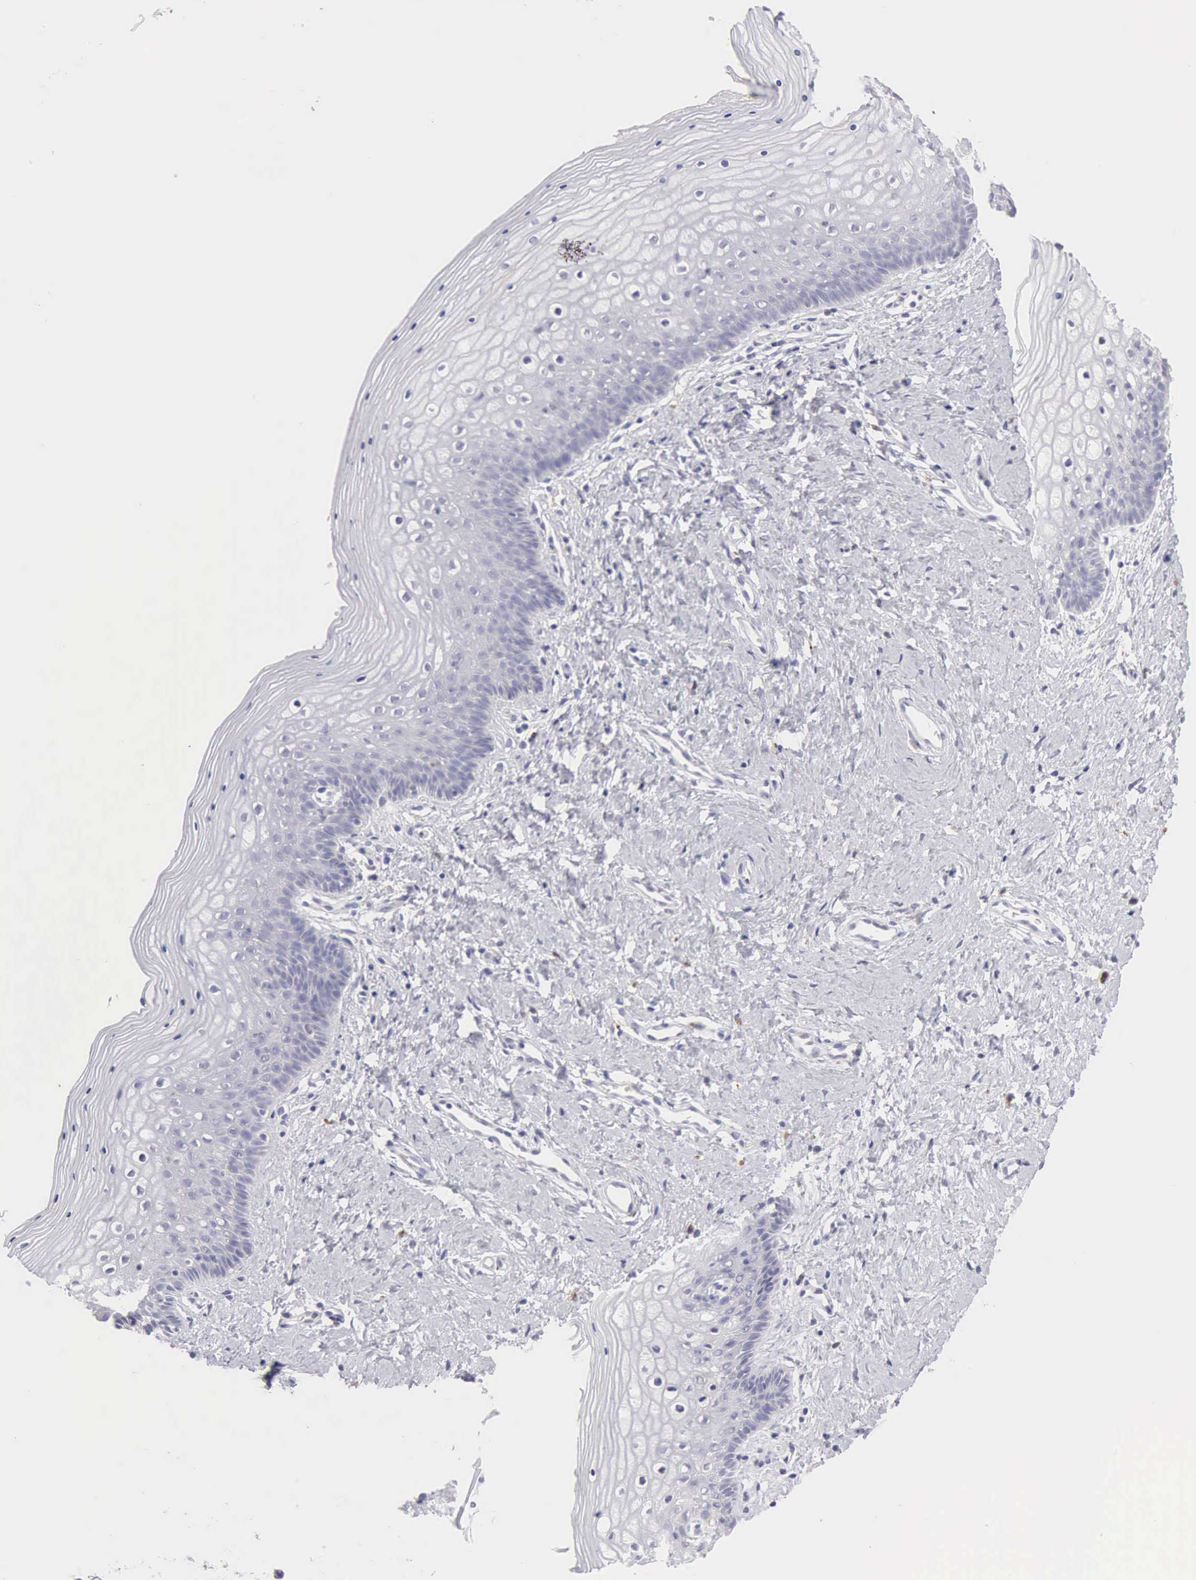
{"staining": {"intensity": "negative", "quantity": "none", "location": "none"}, "tissue": "vagina", "cell_type": "Squamous epithelial cells", "image_type": "normal", "snomed": [{"axis": "morphology", "description": "Normal tissue, NOS"}, {"axis": "topography", "description": "Vagina"}], "caption": "Vagina was stained to show a protein in brown. There is no significant positivity in squamous epithelial cells. The staining was performed using DAB (3,3'-diaminobenzidine) to visualize the protein expression in brown, while the nuclei were stained in blue with hematoxylin (Magnification: 20x).", "gene": "RNASE1", "patient": {"sex": "female", "age": 46}}